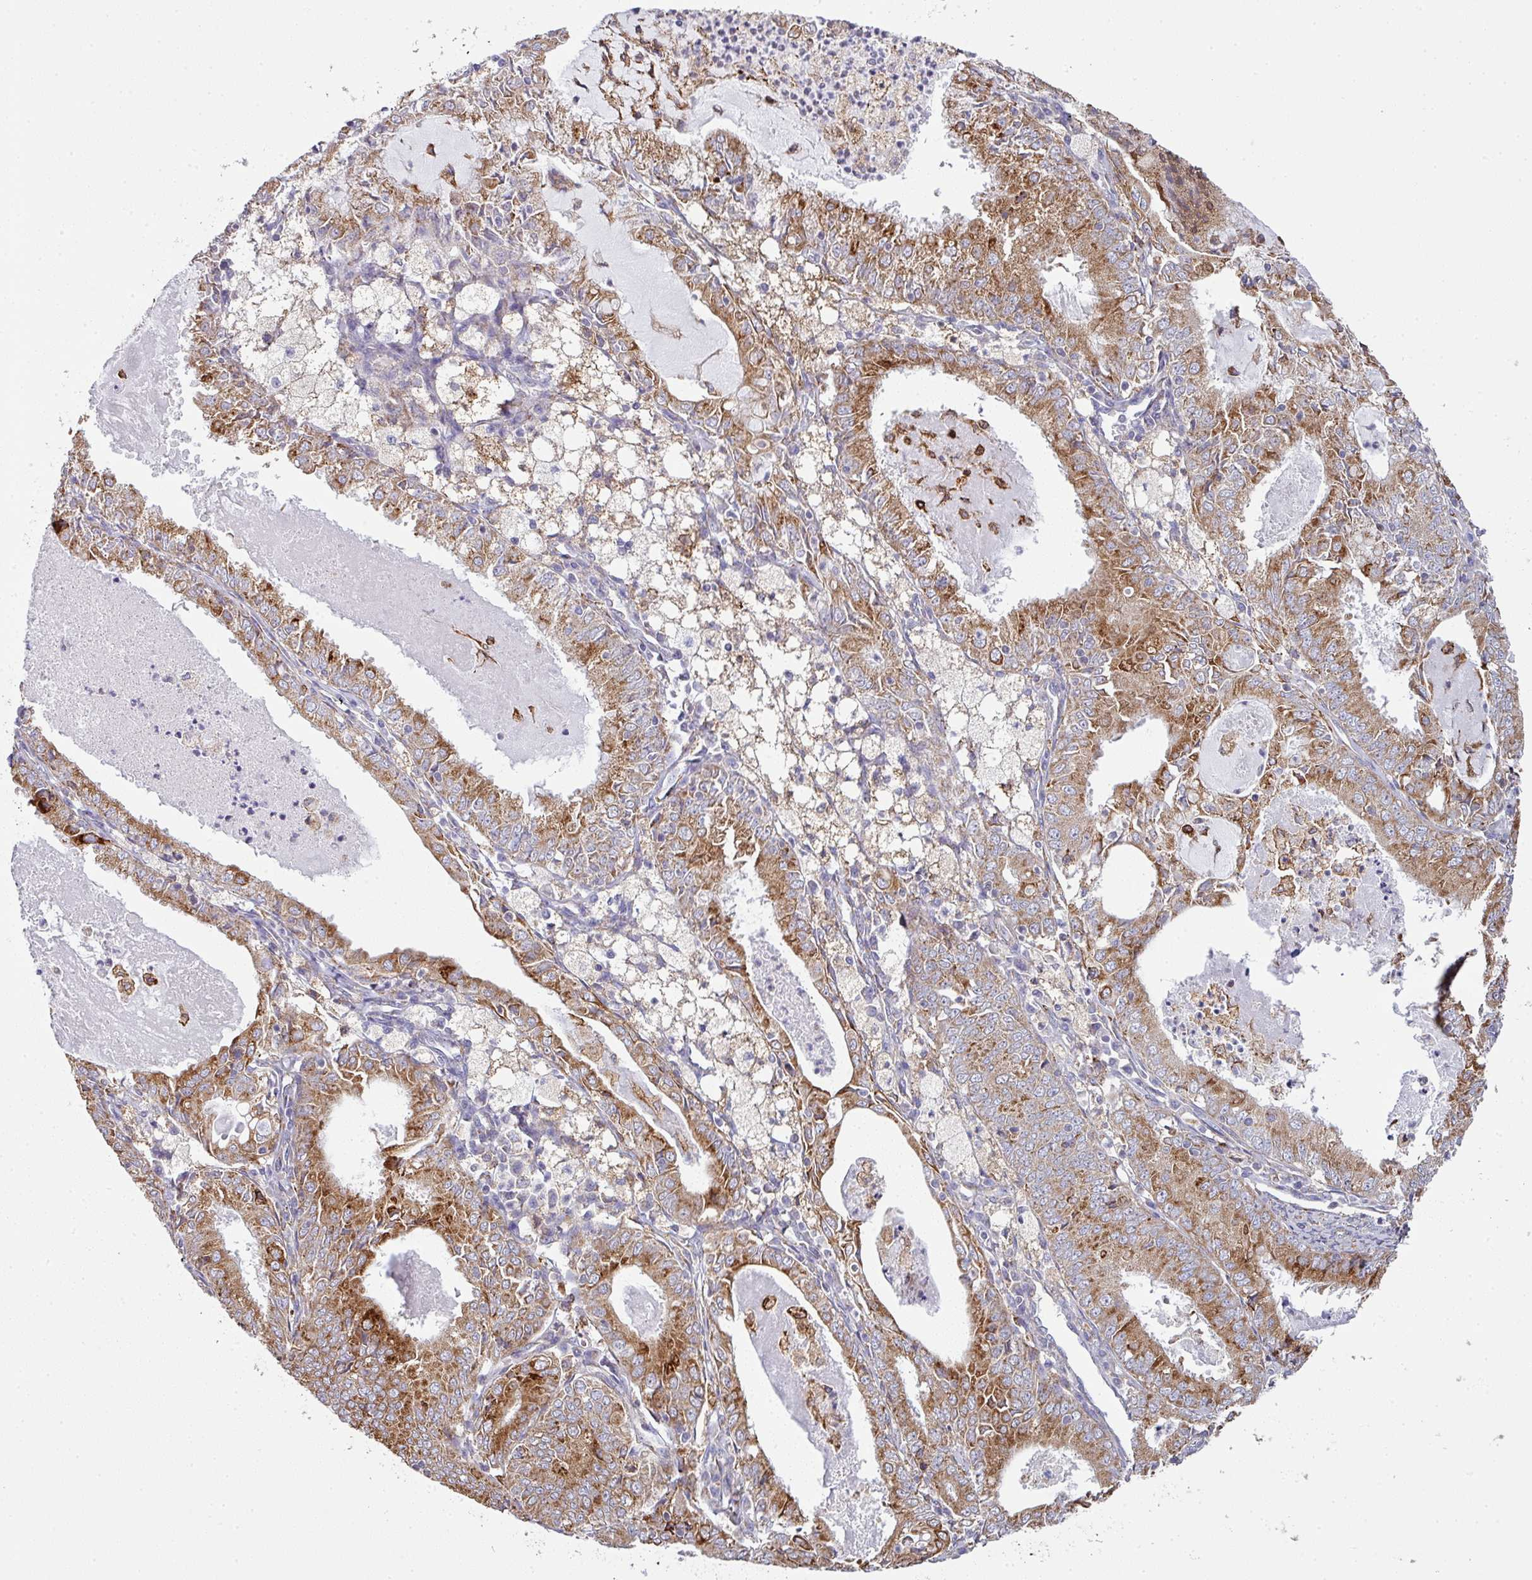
{"staining": {"intensity": "strong", "quantity": ">75%", "location": "cytoplasmic/membranous"}, "tissue": "endometrial cancer", "cell_type": "Tumor cells", "image_type": "cancer", "snomed": [{"axis": "morphology", "description": "Adenocarcinoma, NOS"}, {"axis": "topography", "description": "Endometrium"}], "caption": "IHC staining of endometrial adenocarcinoma, which displays high levels of strong cytoplasmic/membranous expression in about >75% of tumor cells indicating strong cytoplasmic/membranous protein staining. The staining was performed using DAB (3,3'-diaminobenzidine) (brown) for protein detection and nuclei were counterstained in hematoxylin (blue).", "gene": "ZNF268", "patient": {"sex": "female", "age": 57}}